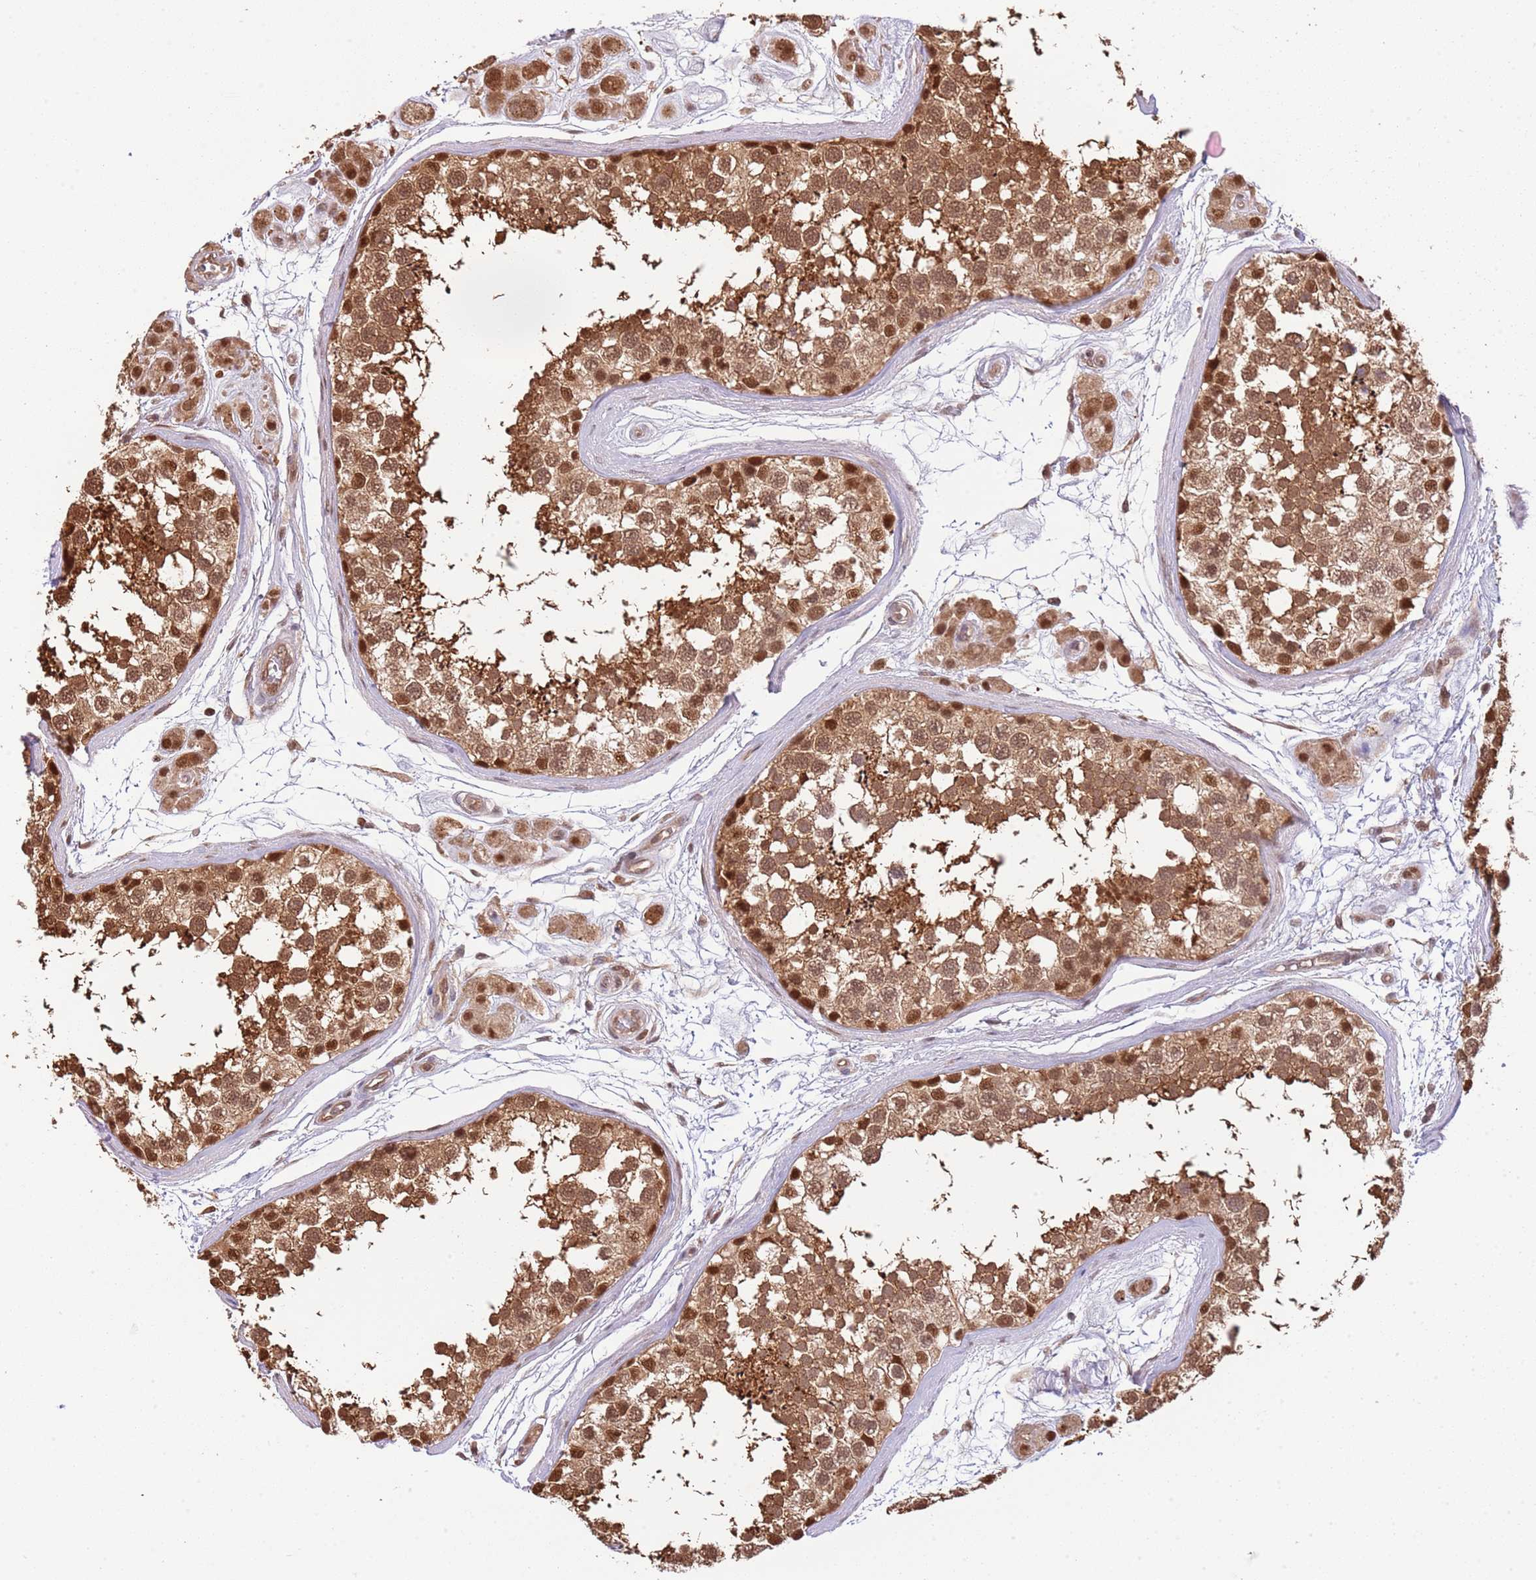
{"staining": {"intensity": "strong", "quantity": ">75%", "location": "cytoplasmic/membranous,nuclear"}, "tissue": "testis", "cell_type": "Cells in seminiferous ducts", "image_type": "normal", "snomed": [{"axis": "morphology", "description": "Normal tissue, NOS"}, {"axis": "topography", "description": "Testis"}], "caption": "Immunohistochemistry (DAB) staining of normal testis displays strong cytoplasmic/membranous,nuclear protein expression in approximately >75% of cells in seminiferous ducts.", "gene": "PLSCR5", "patient": {"sex": "male", "age": 56}}